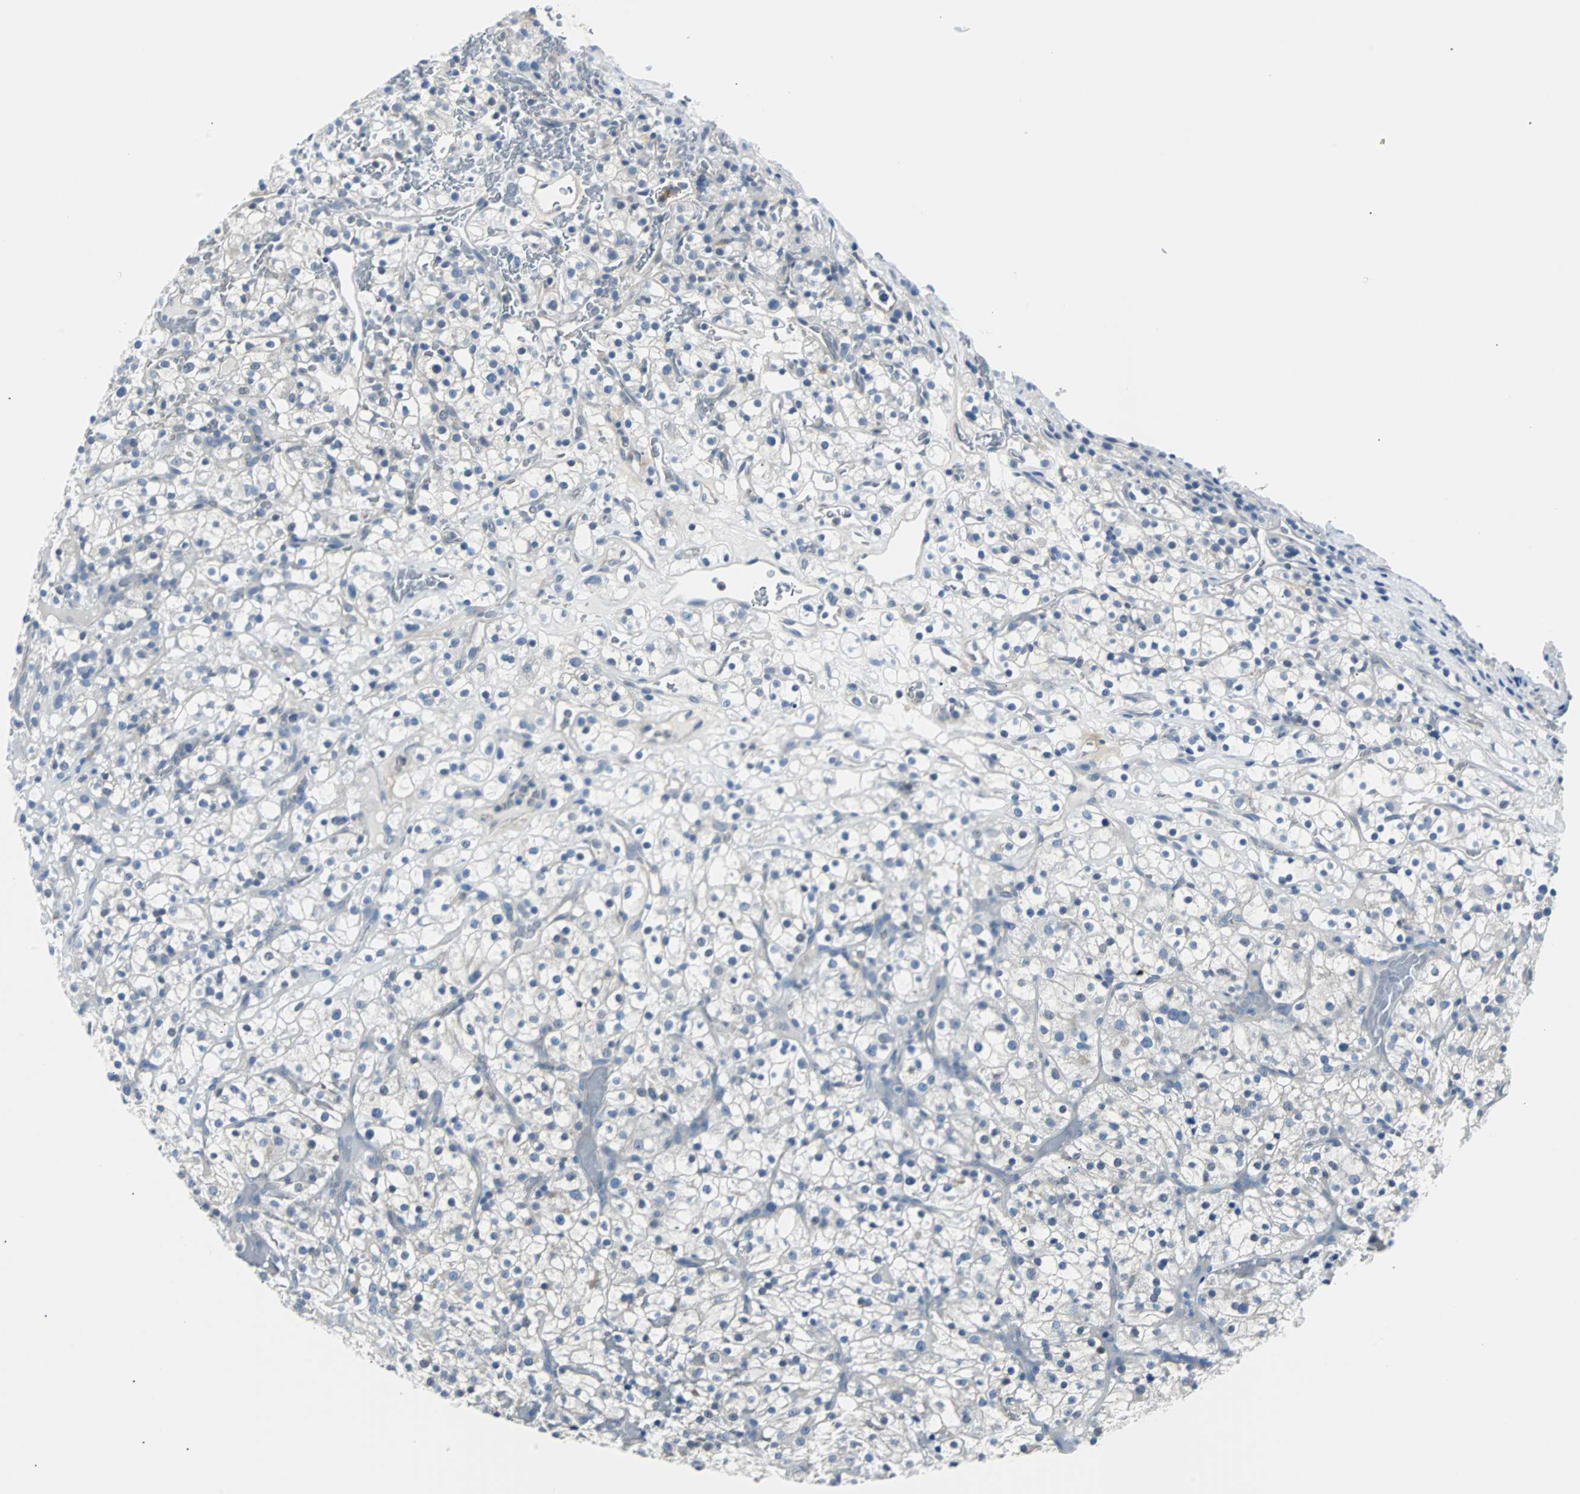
{"staining": {"intensity": "negative", "quantity": "none", "location": "none"}, "tissue": "renal cancer", "cell_type": "Tumor cells", "image_type": "cancer", "snomed": [{"axis": "morphology", "description": "Normal tissue, NOS"}, {"axis": "morphology", "description": "Adenocarcinoma, NOS"}, {"axis": "topography", "description": "Kidney"}], "caption": "Immunohistochemistry image of renal cancer (adenocarcinoma) stained for a protein (brown), which reveals no expression in tumor cells.", "gene": "RASA1", "patient": {"sex": "female", "age": 72}}